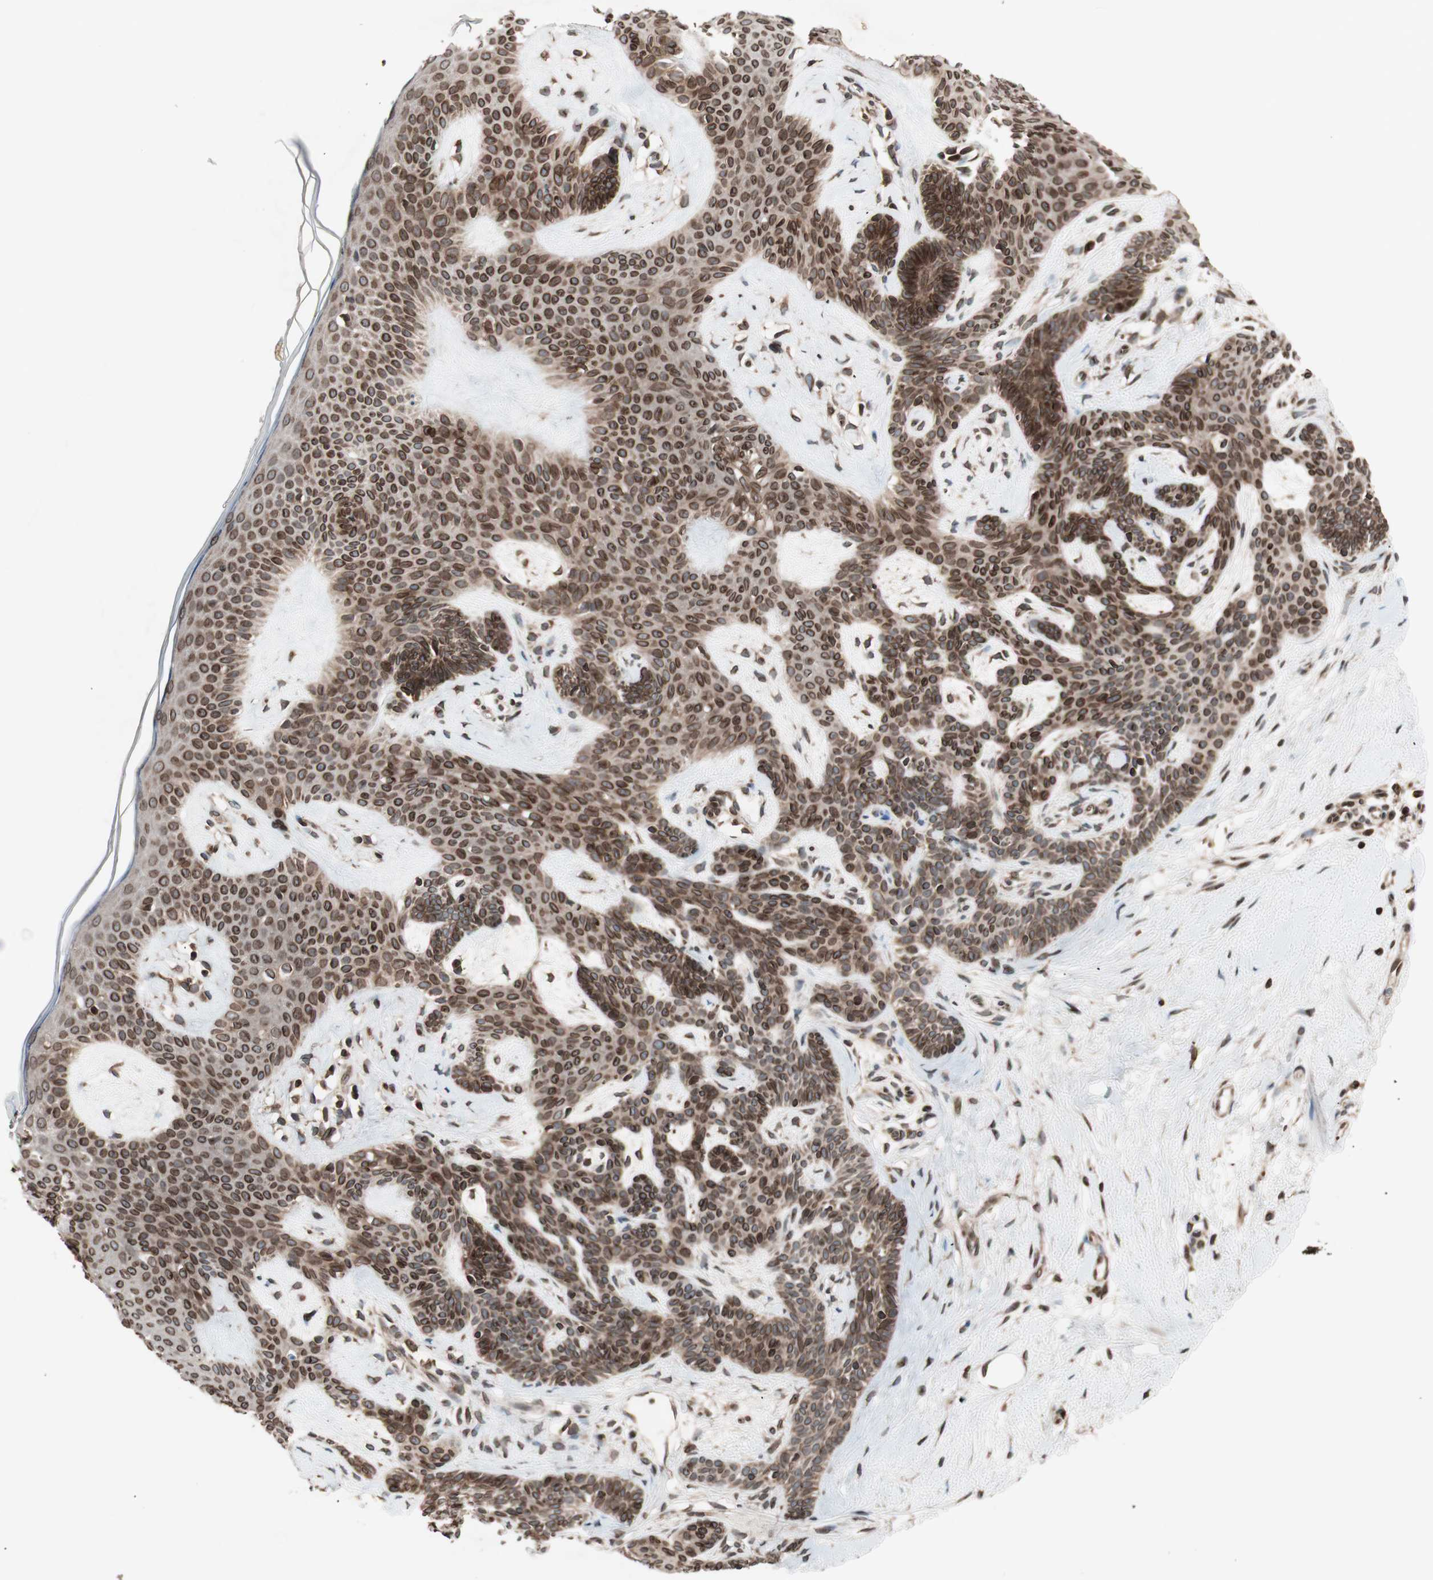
{"staining": {"intensity": "strong", "quantity": ">75%", "location": "cytoplasmic/membranous,nuclear"}, "tissue": "skin cancer", "cell_type": "Tumor cells", "image_type": "cancer", "snomed": [{"axis": "morphology", "description": "Developmental malformation"}, {"axis": "morphology", "description": "Basal cell carcinoma"}, {"axis": "topography", "description": "Skin"}], "caption": "This micrograph shows immunohistochemistry staining of basal cell carcinoma (skin), with high strong cytoplasmic/membranous and nuclear positivity in approximately >75% of tumor cells.", "gene": "NUP62", "patient": {"sex": "female", "age": 62}}